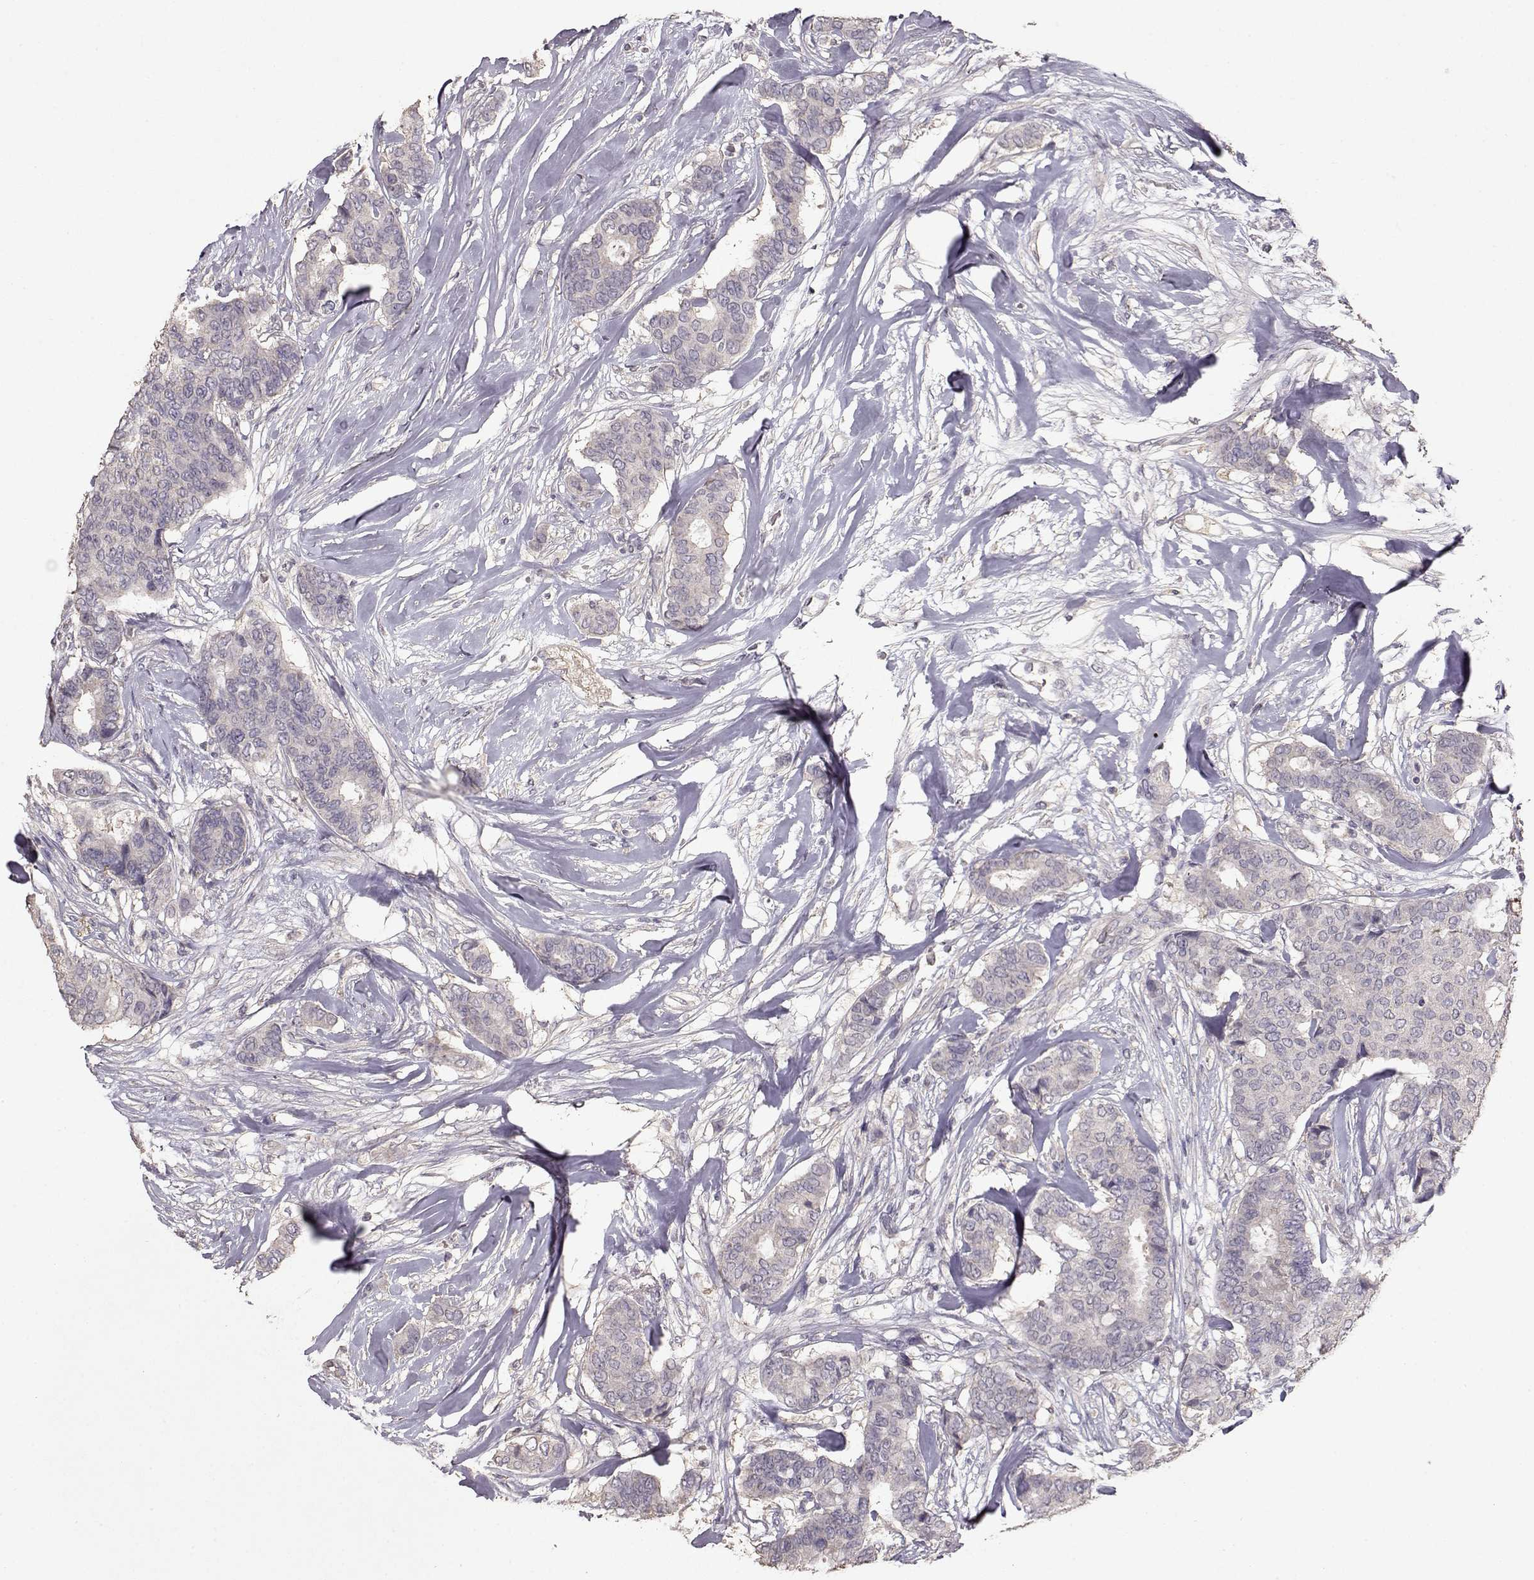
{"staining": {"intensity": "negative", "quantity": "none", "location": "none"}, "tissue": "breast cancer", "cell_type": "Tumor cells", "image_type": "cancer", "snomed": [{"axis": "morphology", "description": "Duct carcinoma"}, {"axis": "topography", "description": "Breast"}], "caption": "A histopathology image of breast infiltrating ductal carcinoma stained for a protein demonstrates no brown staining in tumor cells.", "gene": "PMCH", "patient": {"sex": "female", "age": 75}}